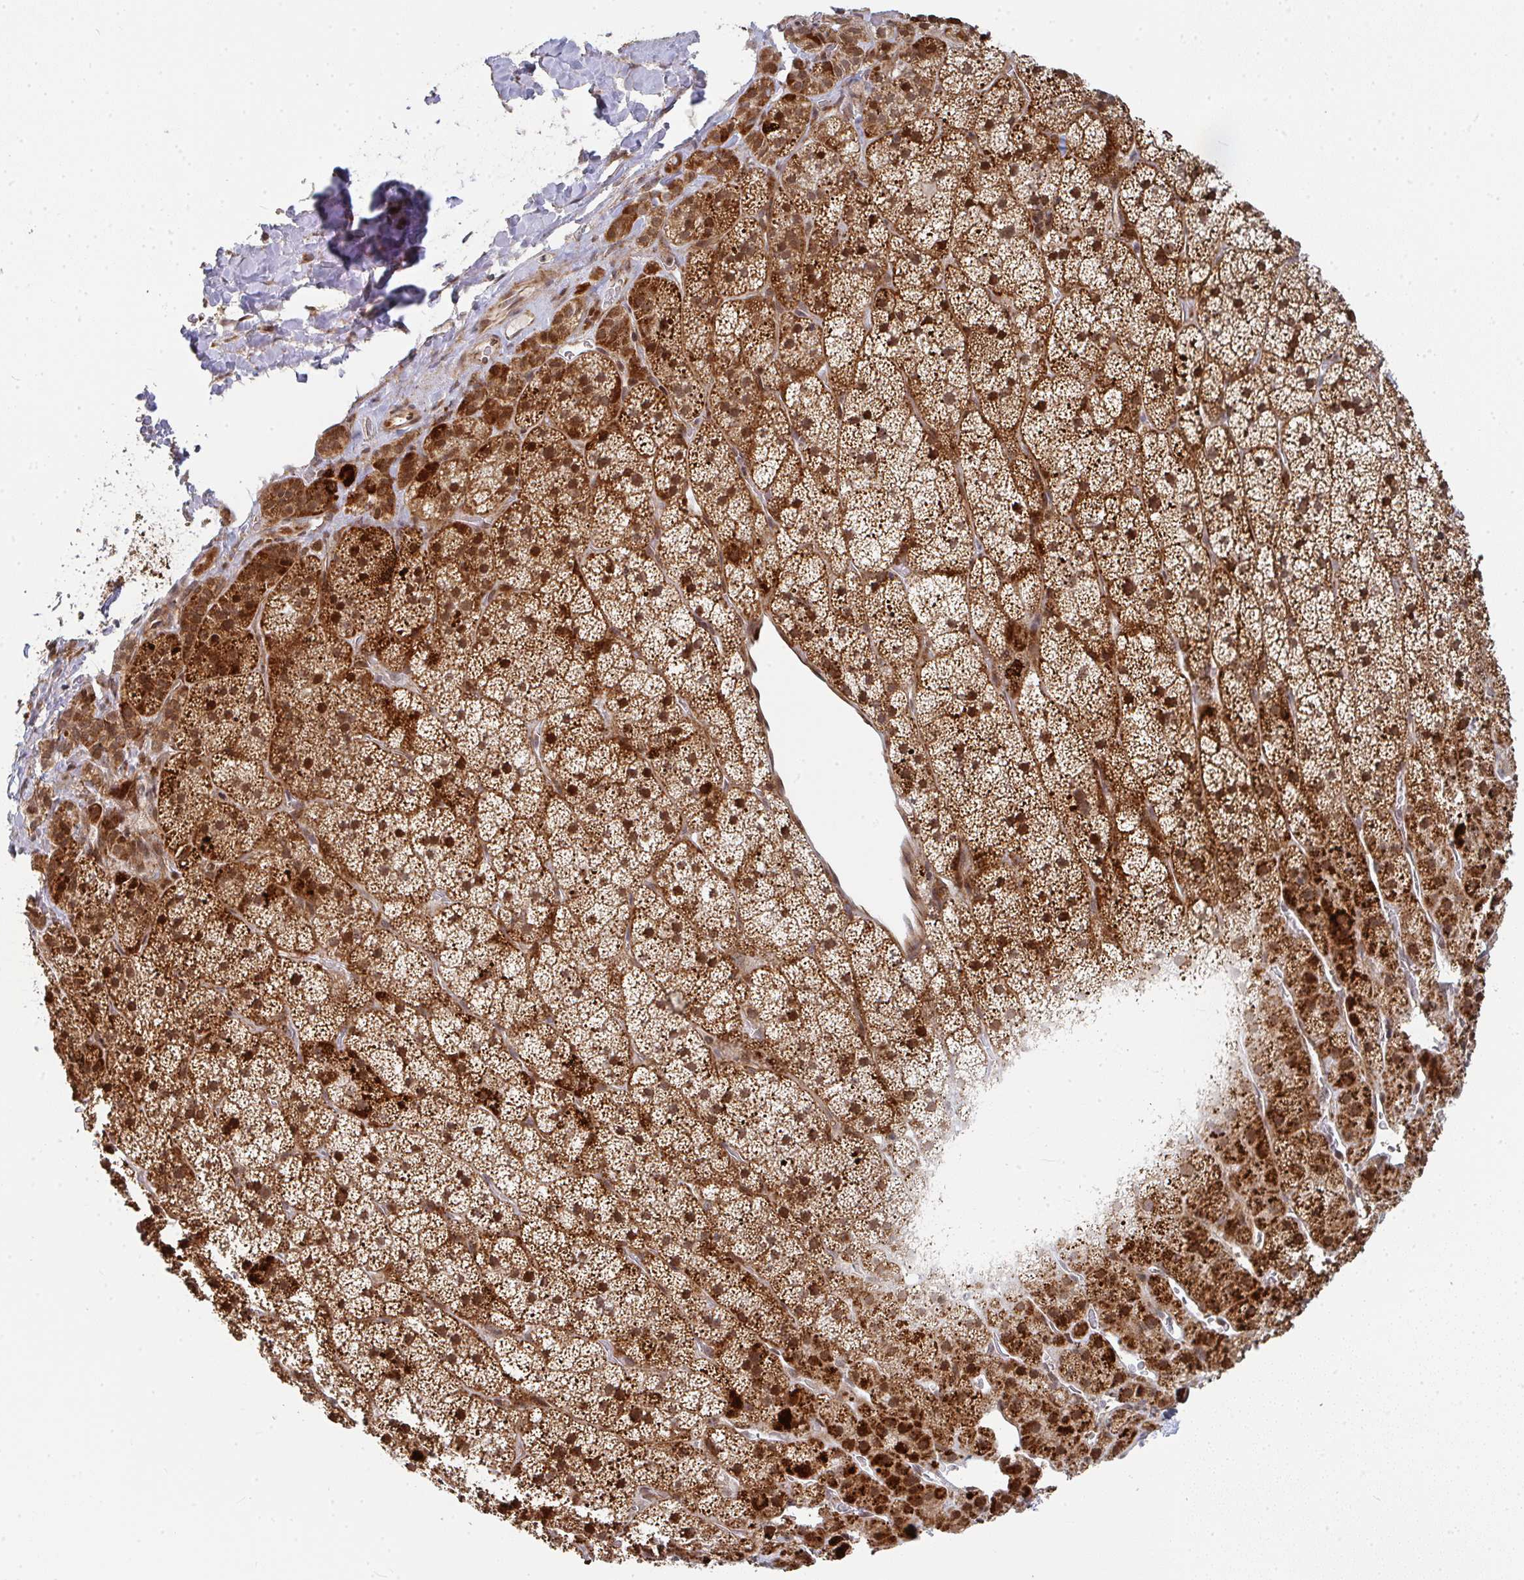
{"staining": {"intensity": "strong", "quantity": ">75%", "location": "cytoplasmic/membranous"}, "tissue": "adrenal gland", "cell_type": "Glandular cells", "image_type": "normal", "snomed": [{"axis": "morphology", "description": "Normal tissue, NOS"}, {"axis": "topography", "description": "Adrenal gland"}], "caption": "The immunohistochemical stain shows strong cytoplasmic/membranous staining in glandular cells of unremarkable adrenal gland.", "gene": "RBBP5", "patient": {"sex": "male", "age": 57}}